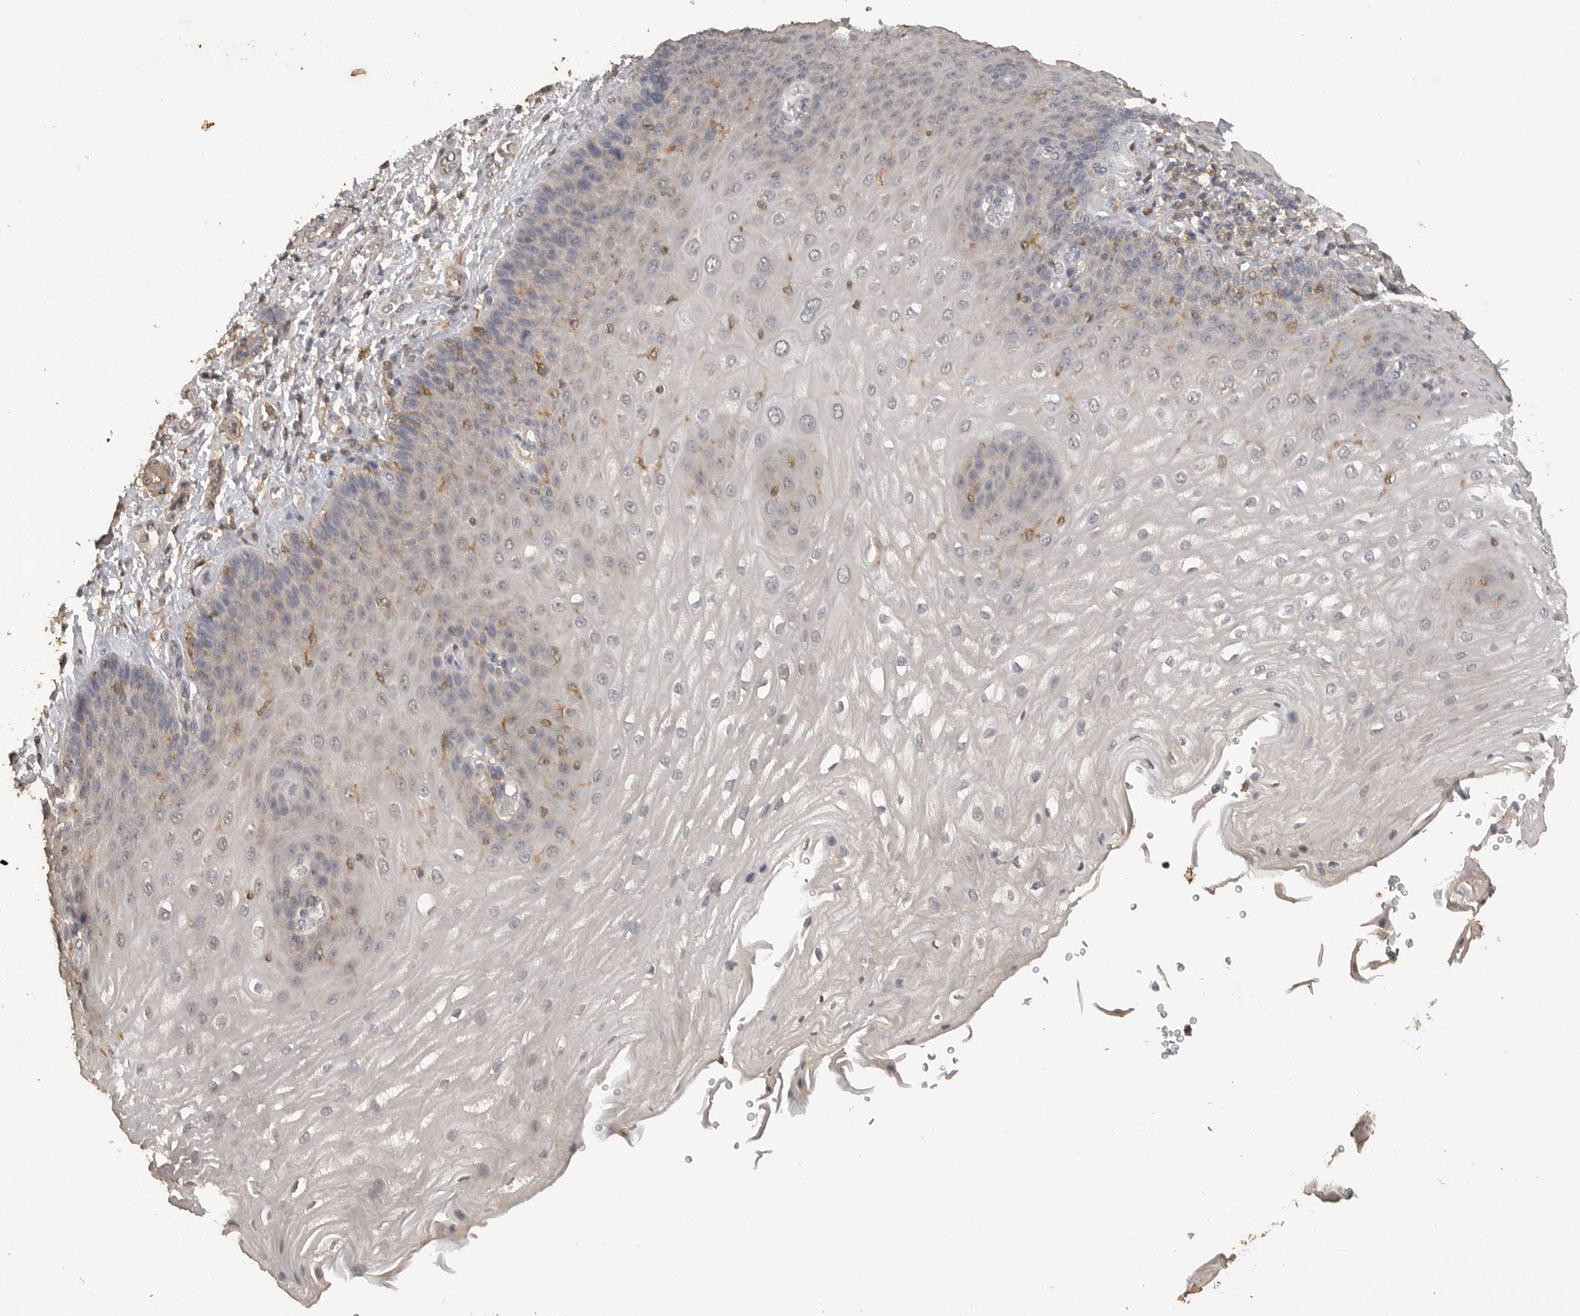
{"staining": {"intensity": "weak", "quantity": "<25%", "location": "cytoplasmic/membranous"}, "tissue": "esophagus", "cell_type": "Squamous epithelial cells", "image_type": "normal", "snomed": [{"axis": "morphology", "description": "Normal tissue, NOS"}, {"axis": "topography", "description": "Esophagus"}], "caption": "Squamous epithelial cells are negative for protein expression in unremarkable human esophagus. Brightfield microscopy of immunohistochemistry (IHC) stained with DAB (brown) and hematoxylin (blue), captured at high magnification.", "gene": "MAP2K1", "patient": {"sex": "male", "age": 54}}